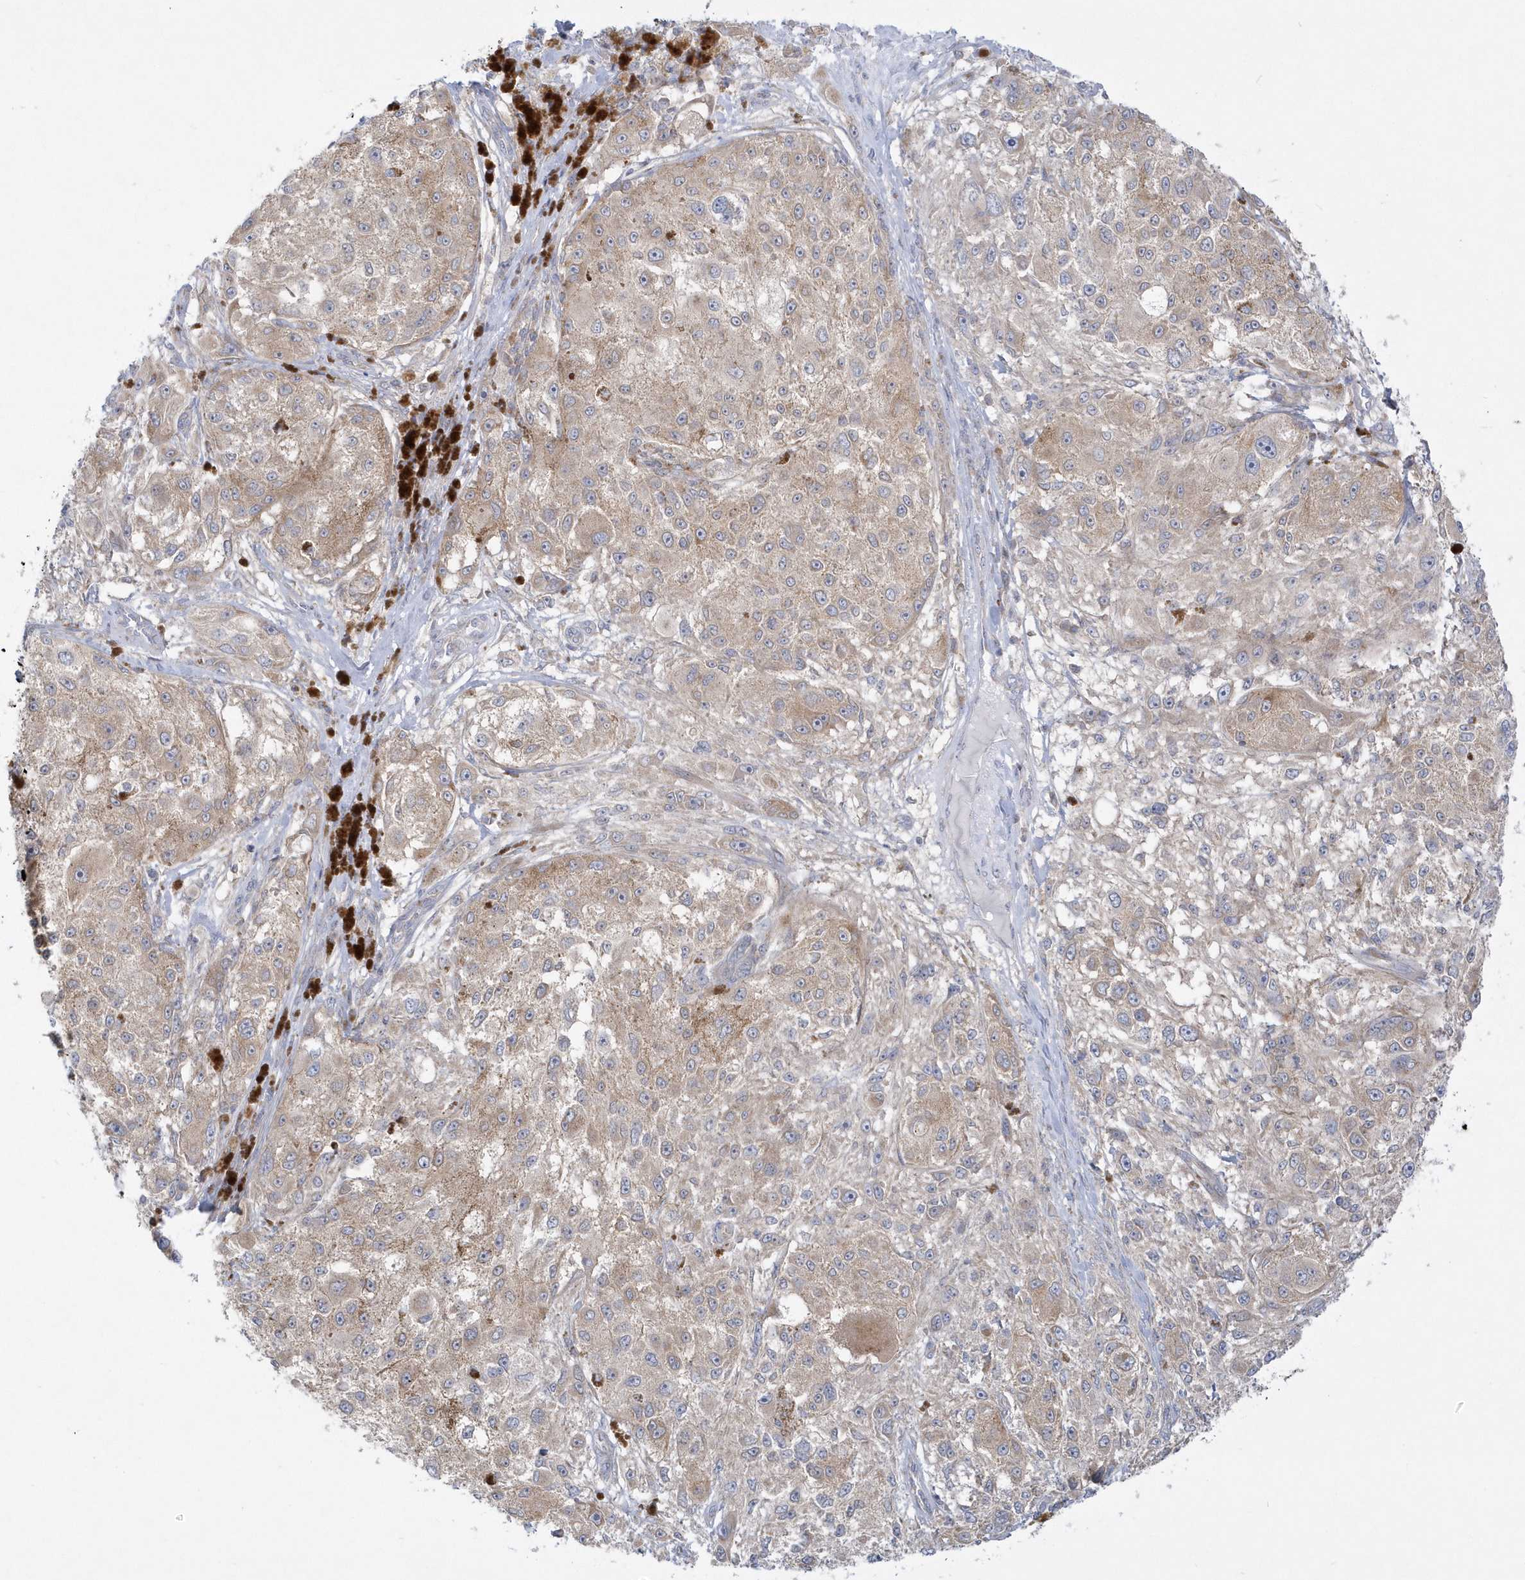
{"staining": {"intensity": "weak", "quantity": "25%-75%", "location": "cytoplasmic/membranous"}, "tissue": "melanoma", "cell_type": "Tumor cells", "image_type": "cancer", "snomed": [{"axis": "morphology", "description": "Necrosis, NOS"}, {"axis": "morphology", "description": "Malignant melanoma, NOS"}, {"axis": "topography", "description": "Skin"}], "caption": "This photomicrograph demonstrates melanoma stained with immunohistochemistry (IHC) to label a protein in brown. The cytoplasmic/membranous of tumor cells show weak positivity for the protein. Nuclei are counter-stained blue.", "gene": "DNAJC18", "patient": {"sex": "female", "age": 87}}